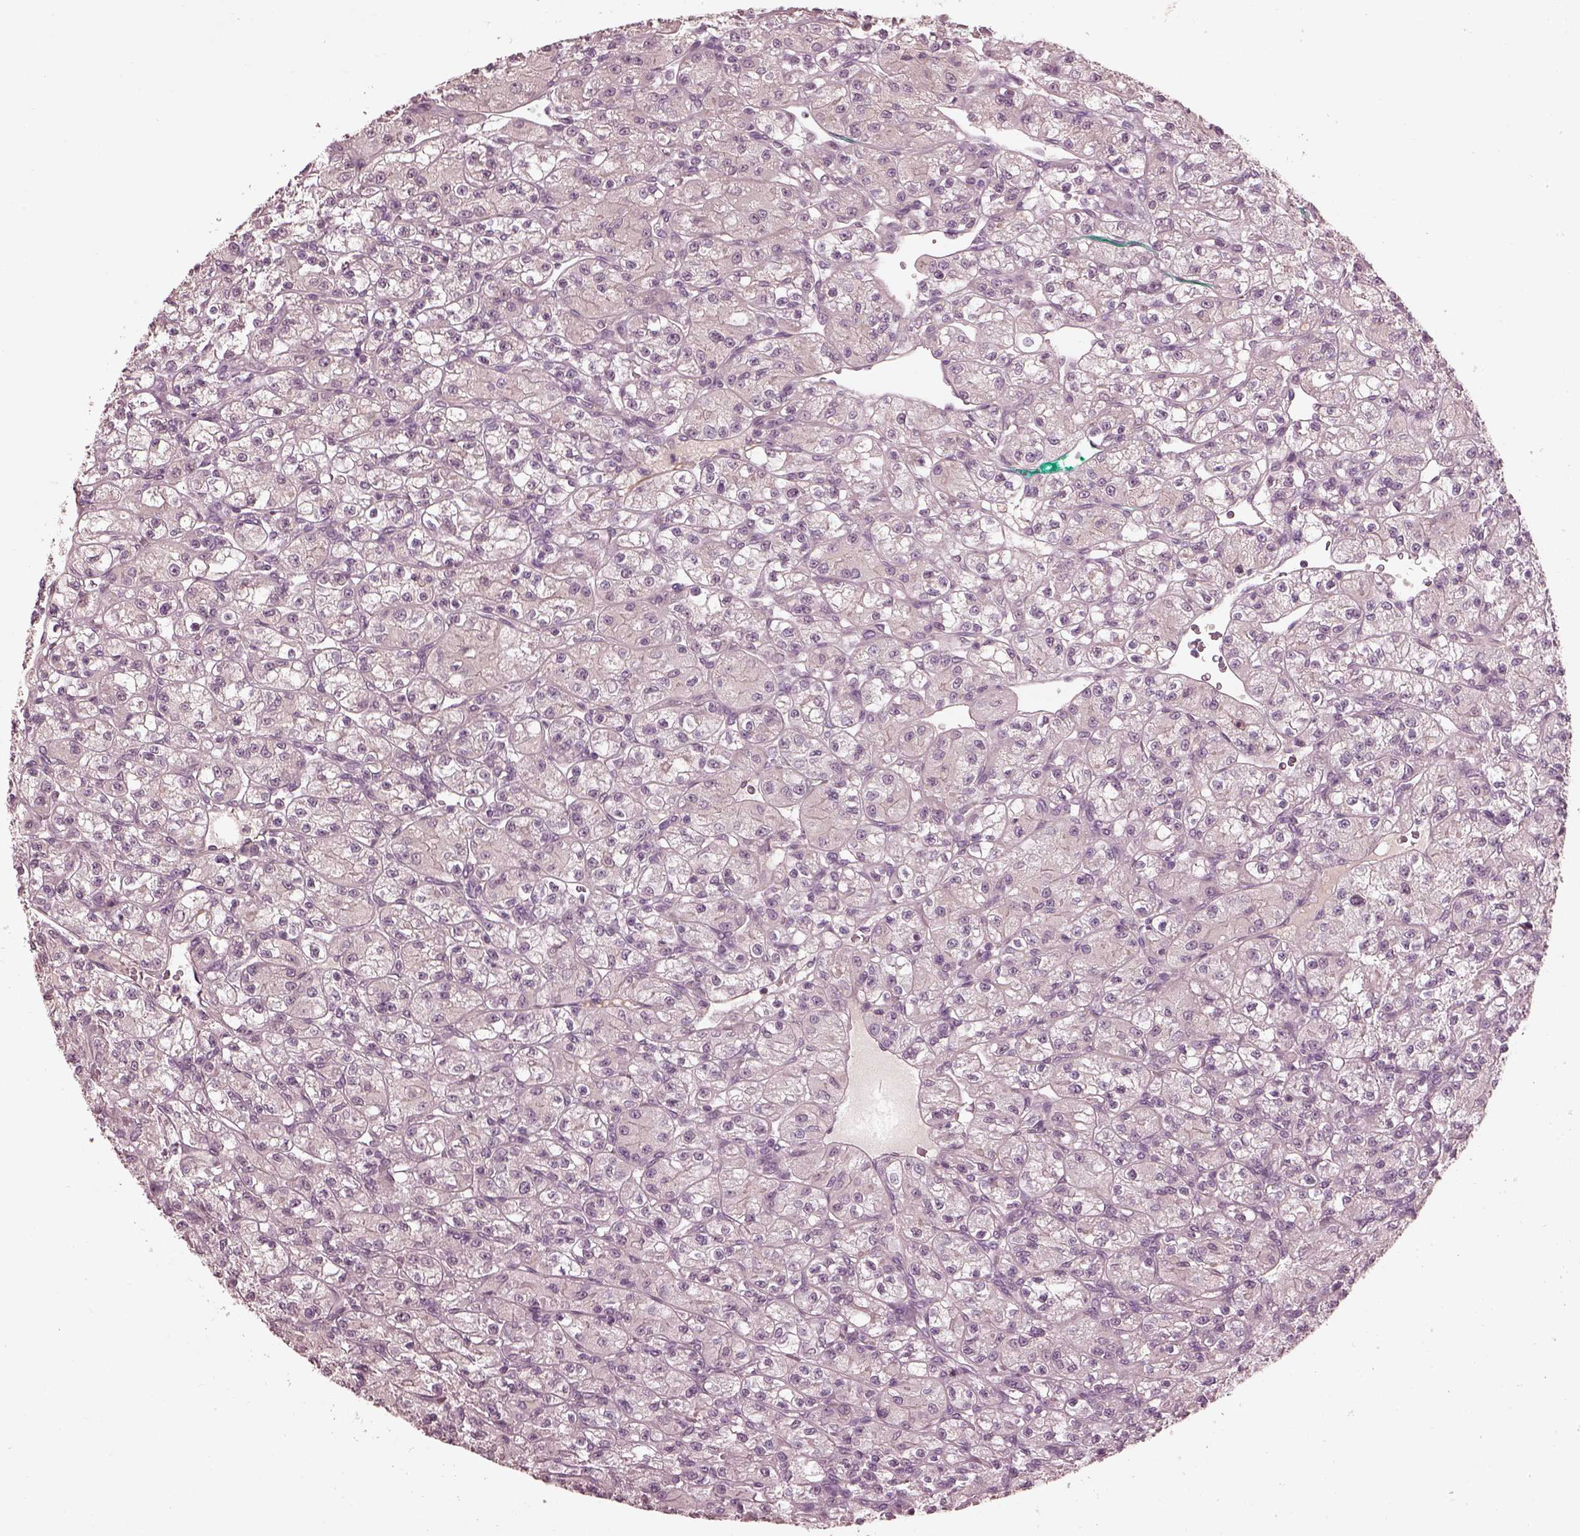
{"staining": {"intensity": "negative", "quantity": "none", "location": "none"}, "tissue": "renal cancer", "cell_type": "Tumor cells", "image_type": "cancer", "snomed": [{"axis": "morphology", "description": "Adenocarcinoma, NOS"}, {"axis": "topography", "description": "Kidney"}], "caption": "The photomicrograph demonstrates no significant positivity in tumor cells of renal cancer (adenocarcinoma).", "gene": "EFEMP1", "patient": {"sex": "female", "age": 70}}